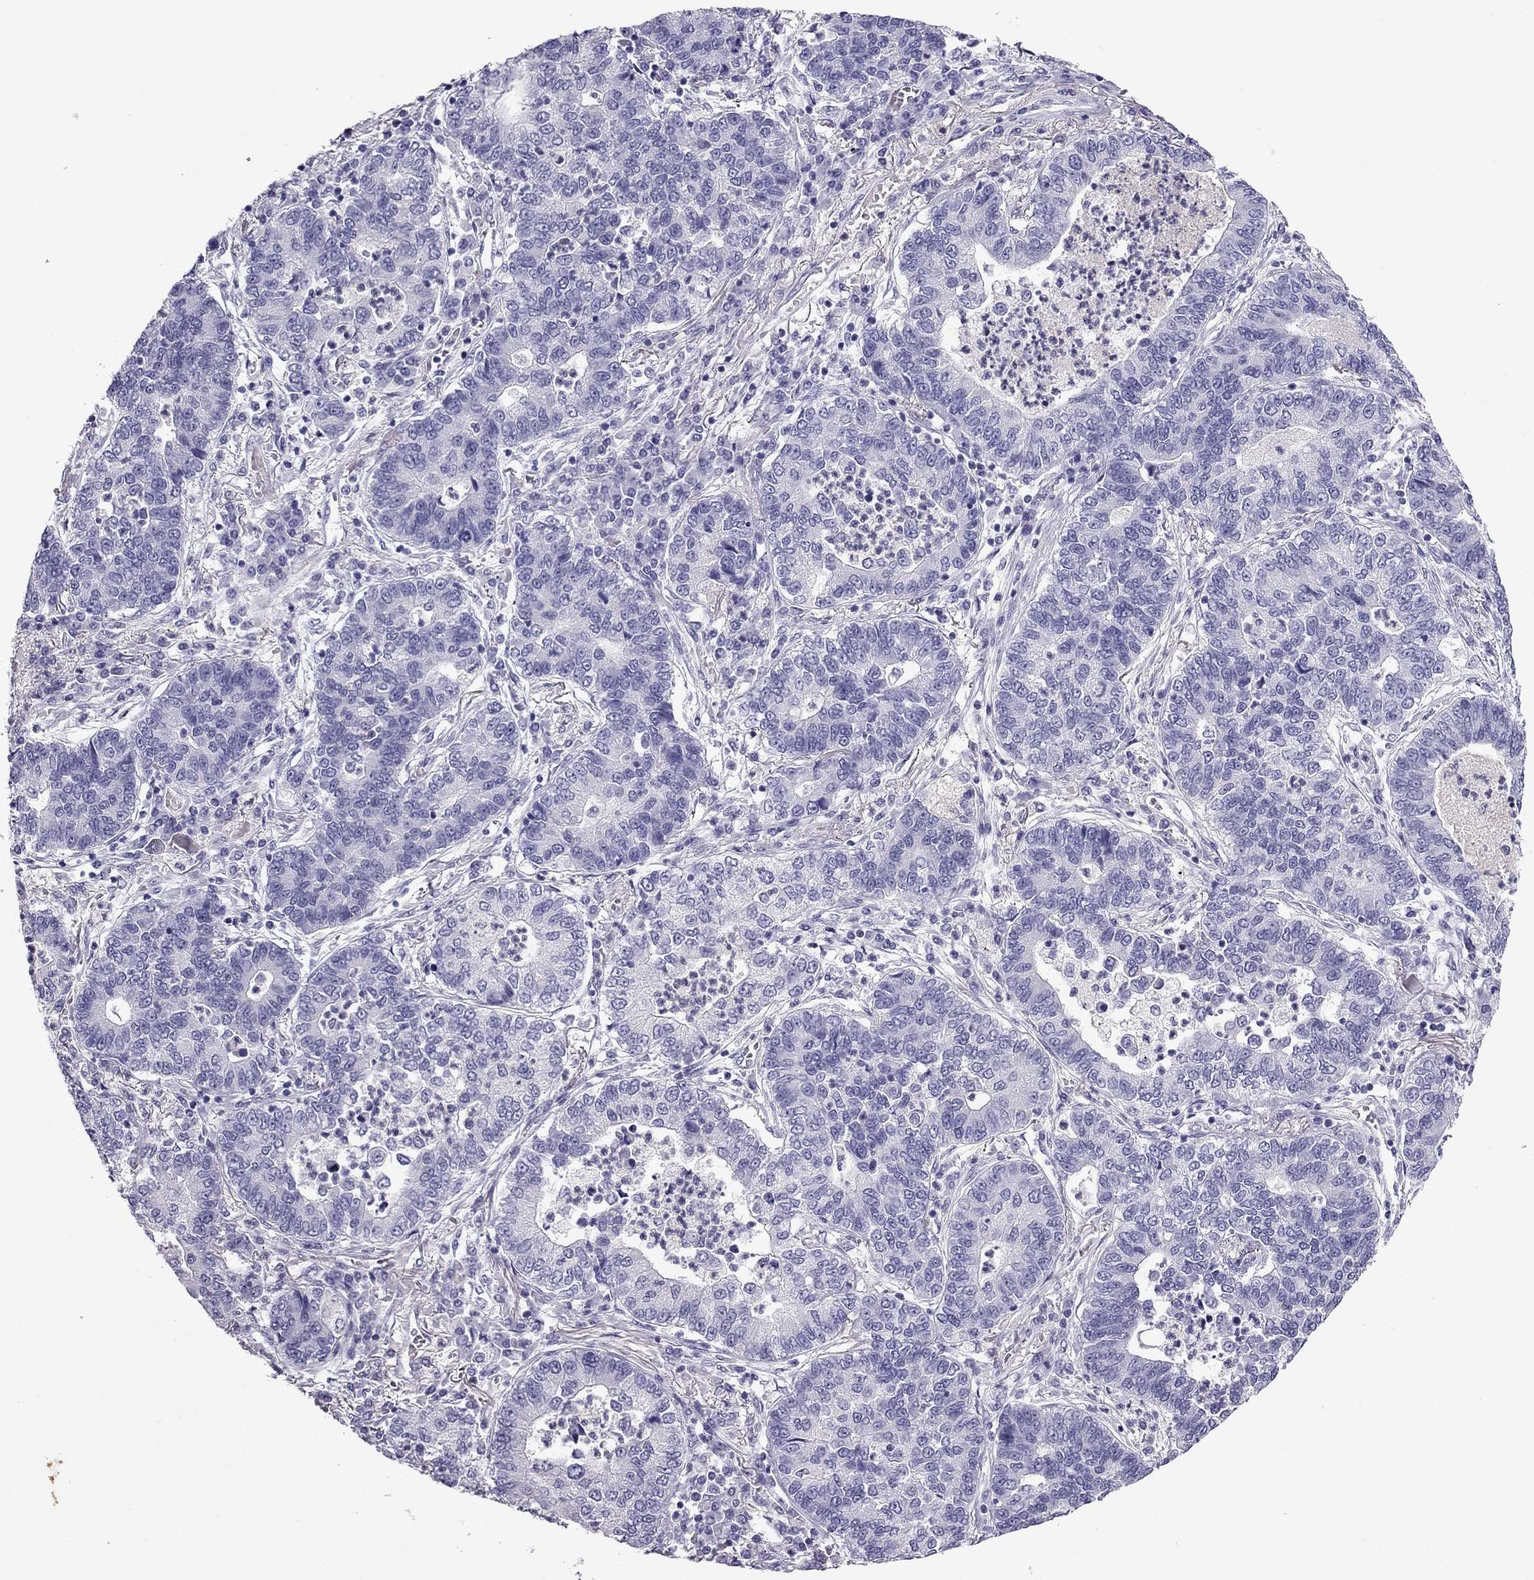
{"staining": {"intensity": "negative", "quantity": "none", "location": "none"}, "tissue": "lung cancer", "cell_type": "Tumor cells", "image_type": "cancer", "snomed": [{"axis": "morphology", "description": "Adenocarcinoma, NOS"}, {"axis": "topography", "description": "Lung"}], "caption": "Histopathology image shows no significant protein staining in tumor cells of lung cancer (adenocarcinoma).", "gene": "GJA8", "patient": {"sex": "female", "age": 57}}